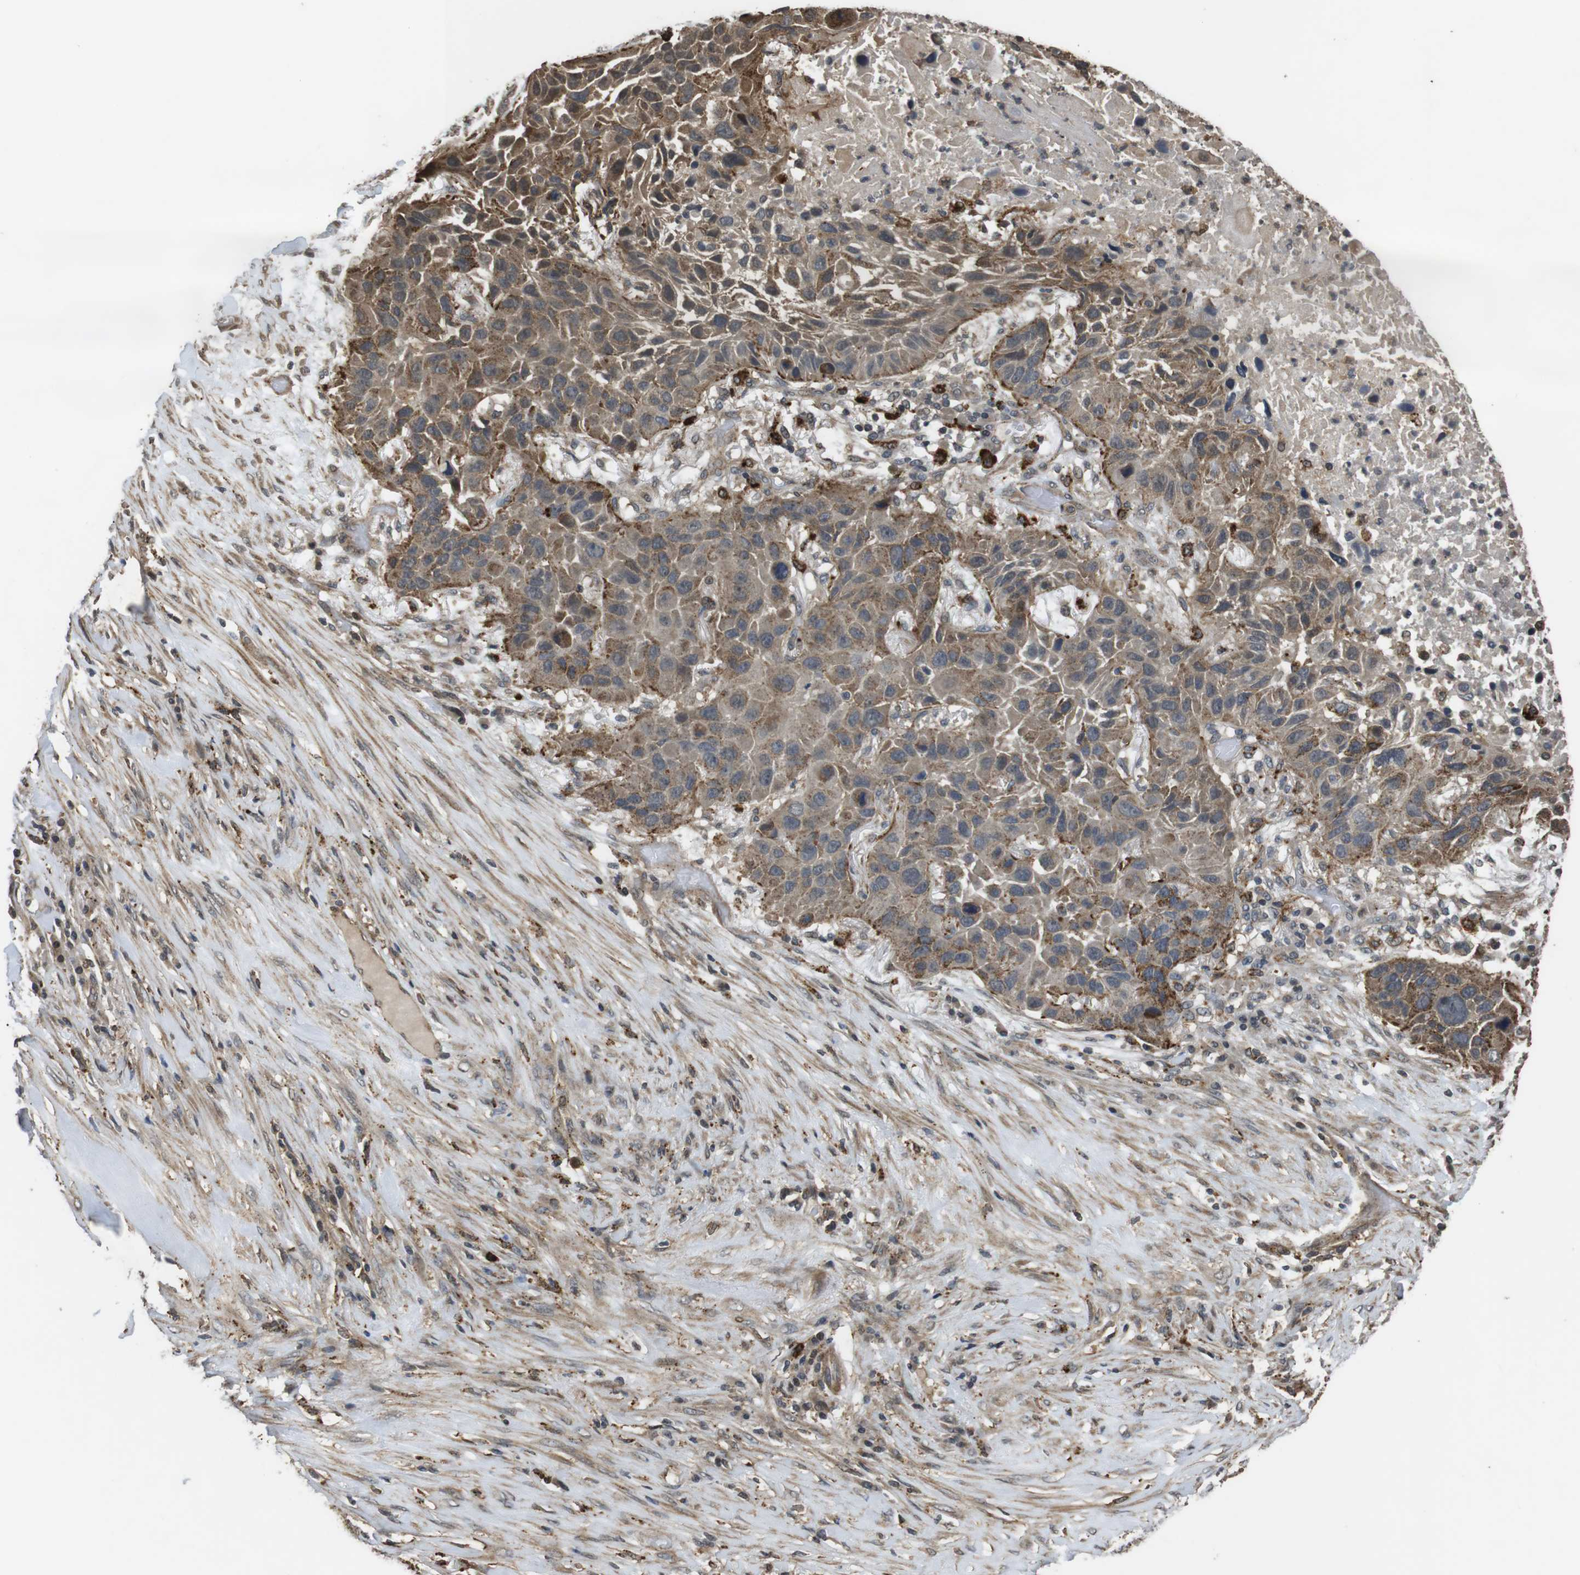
{"staining": {"intensity": "moderate", "quantity": ">75%", "location": "cytoplasmic/membranous"}, "tissue": "lung cancer", "cell_type": "Tumor cells", "image_type": "cancer", "snomed": [{"axis": "morphology", "description": "Squamous cell carcinoma, NOS"}, {"axis": "topography", "description": "Lung"}], "caption": "An image showing moderate cytoplasmic/membranous expression in approximately >75% of tumor cells in squamous cell carcinoma (lung), as visualized by brown immunohistochemical staining.", "gene": "FZD10", "patient": {"sex": "male", "age": 57}}